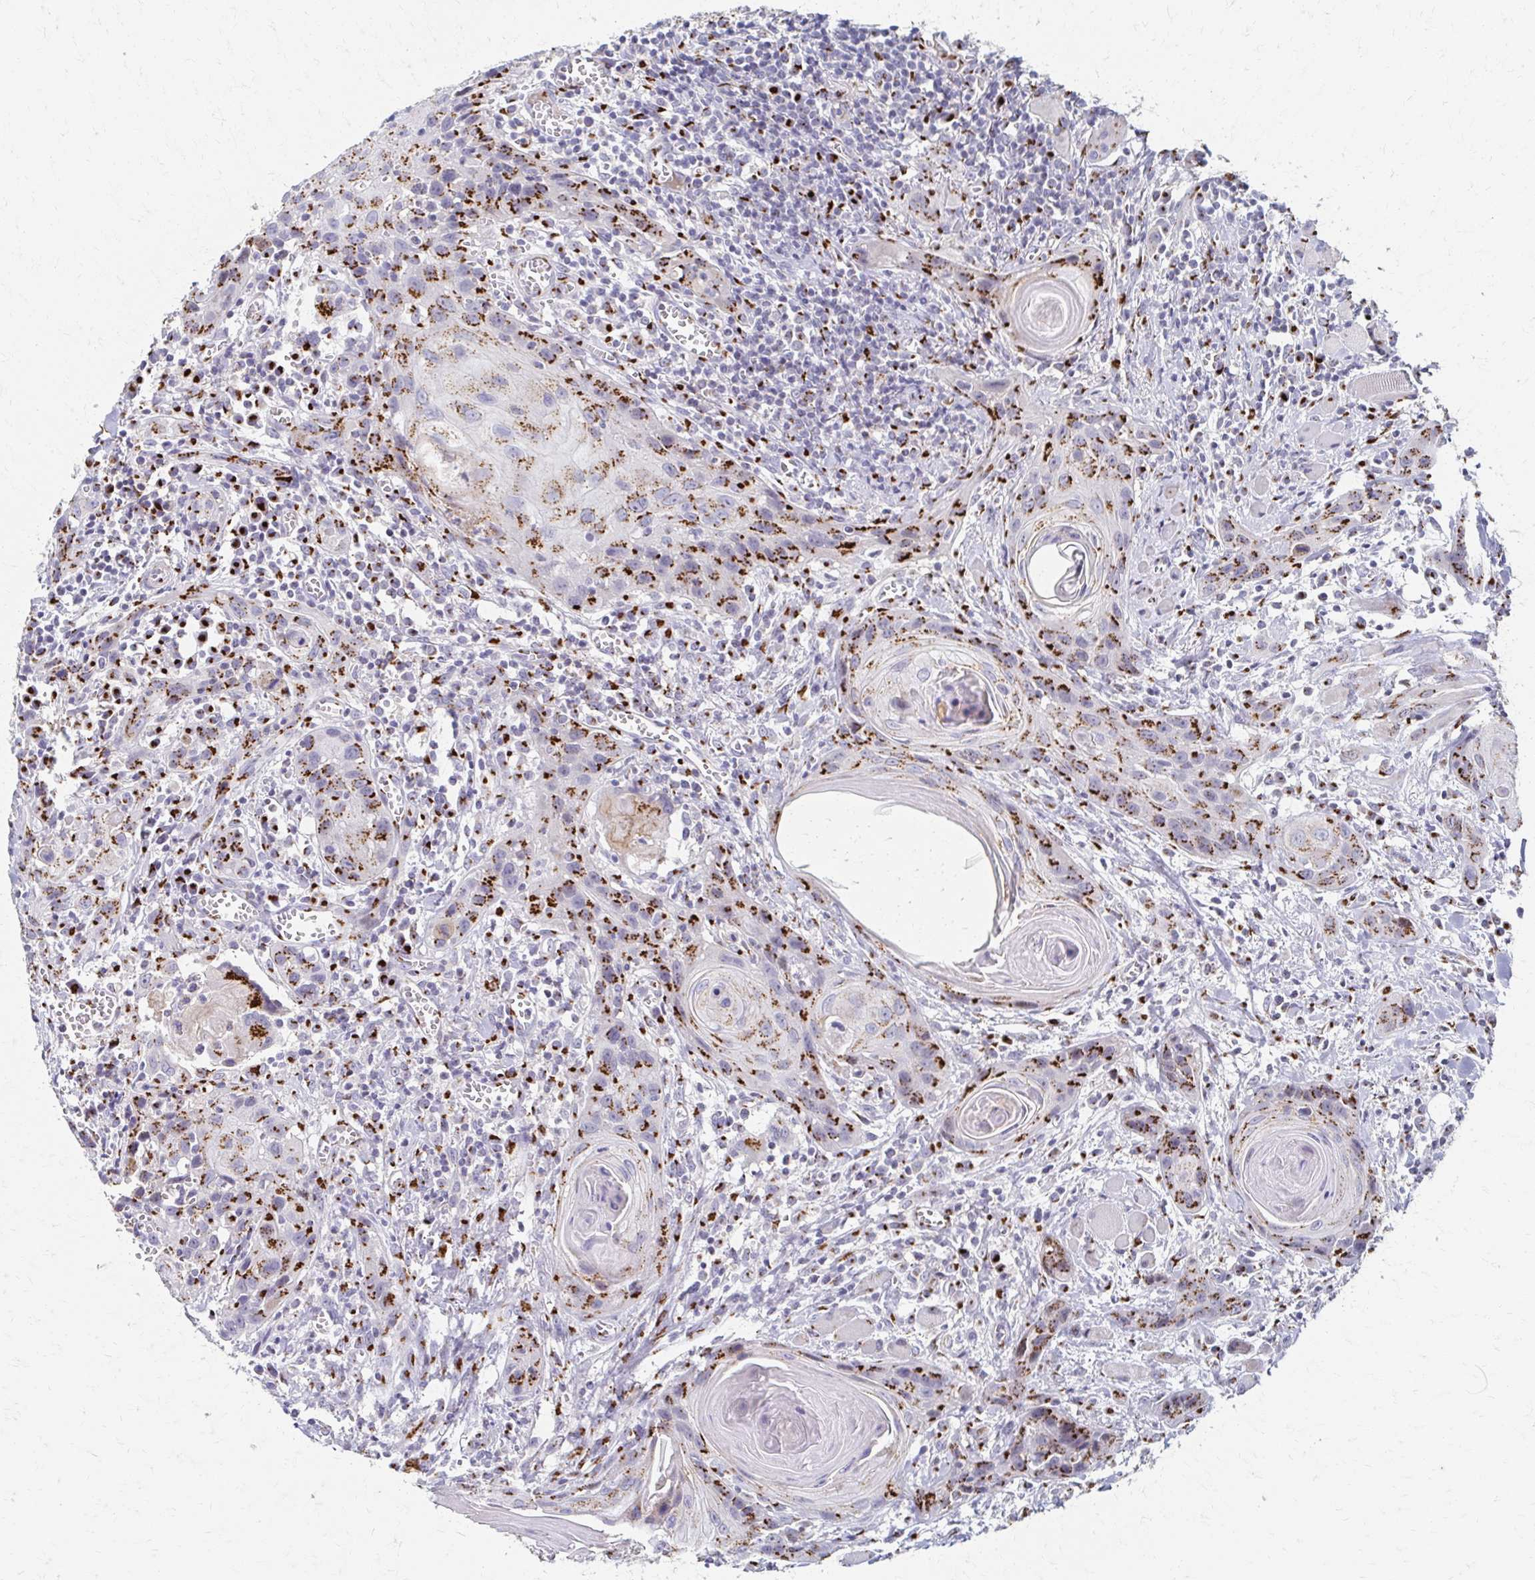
{"staining": {"intensity": "strong", "quantity": "25%-75%", "location": "cytoplasmic/membranous"}, "tissue": "head and neck cancer", "cell_type": "Tumor cells", "image_type": "cancer", "snomed": [{"axis": "morphology", "description": "Squamous cell carcinoma, NOS"}, {"axis": "topography", "description": "Oral tissue"}, {"axis": "topography", "description": "Head-Neck"}], "caption": "Immunohistochemistry (IHC) photomicrograph of neoplastic tissue: squamous cell carcinoma (head and neck) stained using immunohistochemistry demonstrates high levels of strong protein expression localized specifically in the cytoplasmic/membranous of tumor cells, appearing as a cytoplasmic/membranous brown color.", "gene": "TM9SF1", "patient": {"sex": "male", "age": 58}}